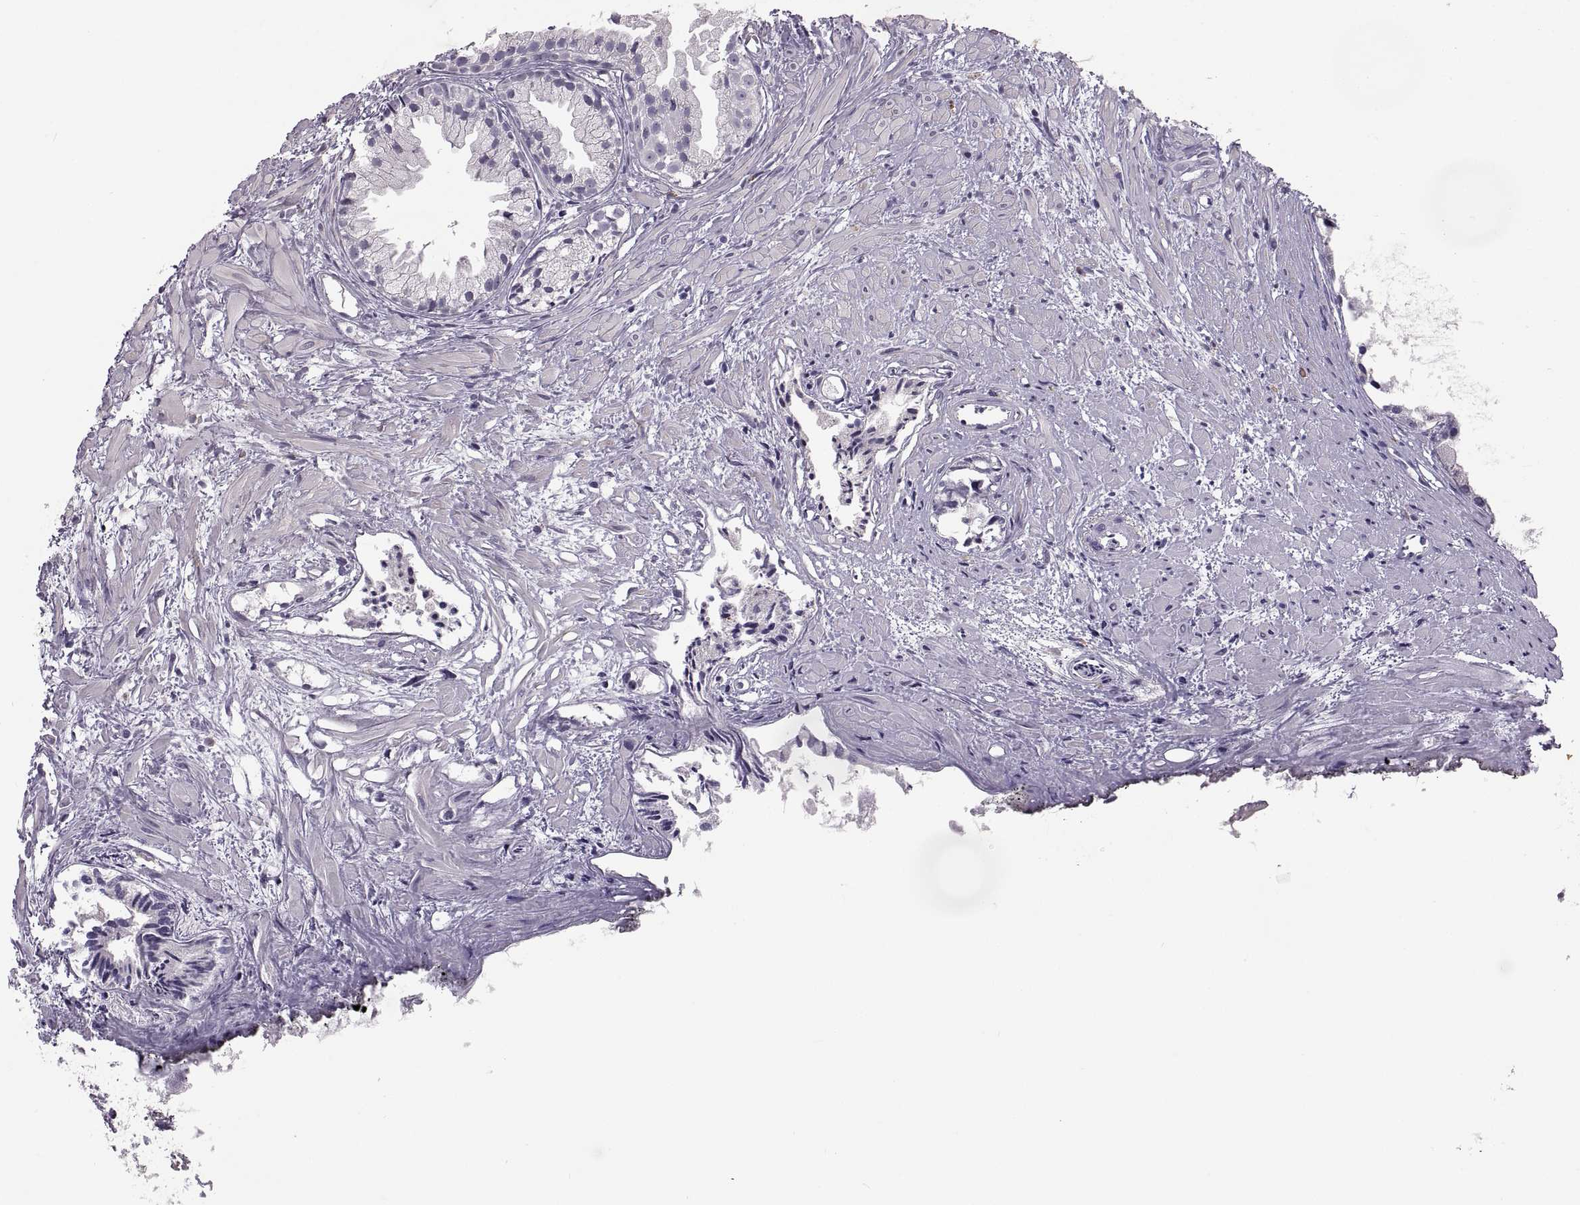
{"staining": {"intensity": "negative", "quantity": "none", "location": "none"}, "tissue": "prostate cancer", "cell_type": "Tumor cells", "image_type": "cancer", "snomed": [{"axis": "morphology", "description": "Adenocarcinoma, High grade"}, {"axis": "topography", "description": "Prostate"}], "caption": "The image reveals no significant expression in tumor cells of prostate cancer (high-grade adenocarcinoma).", "gene": "MAGEB18", "patient": {"sex": "male", "age": 79}}